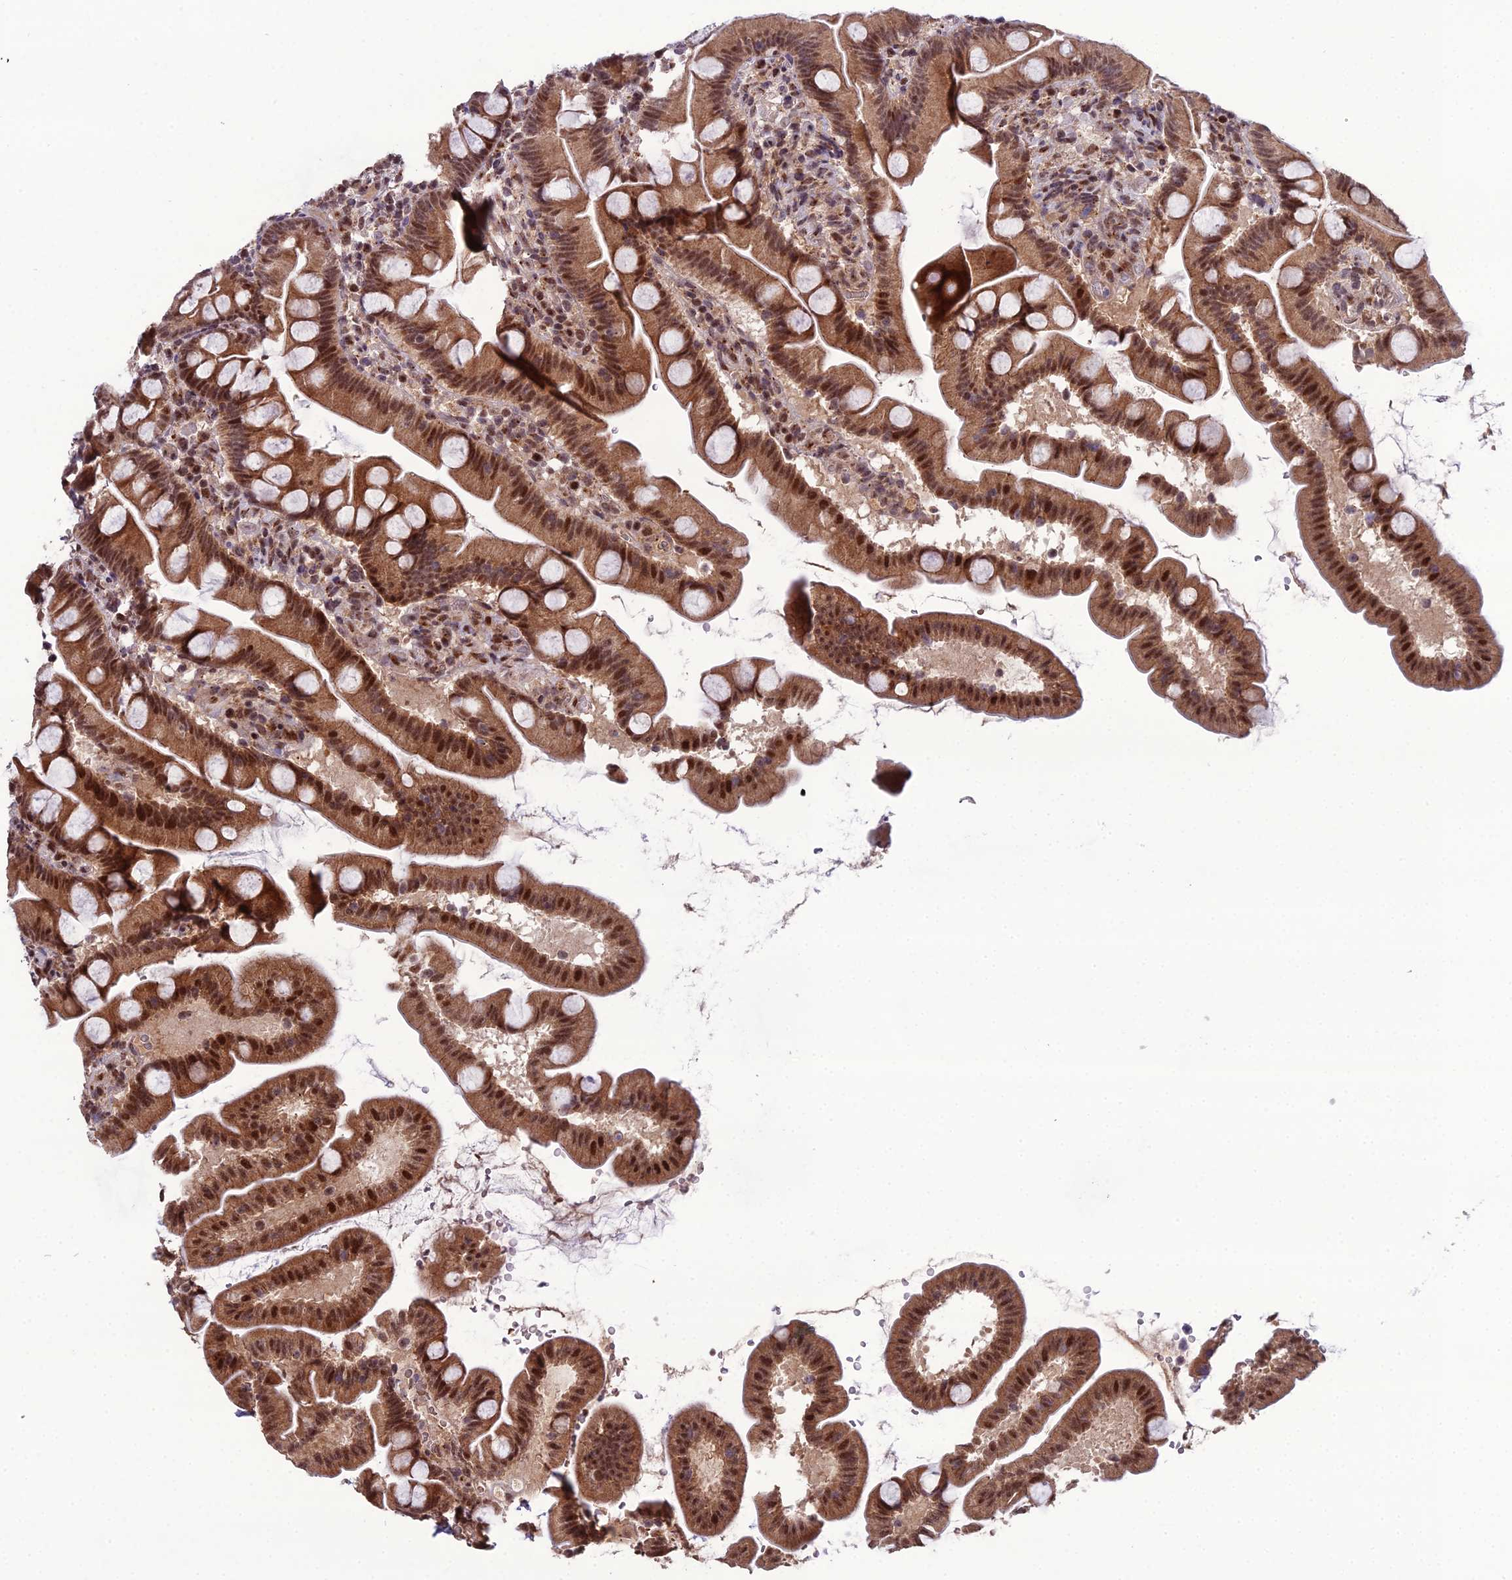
{"staining": {"intensity": "strong", "quantity": ">75%", "location": "cytoplasmic/membranous,nuclear"}, "tissue": "small intestine", "cell_type": "Glandular cells", "image_type": "normal", "snomed": [{"axis": "morphology", "description": "Normal tissue, NOS"}, {"axis": "topography", "description": "Small intestine"}], "caption": "Glandular cells exhibit strong cytoplasmic/membranous,nuclear positivity in approximately >75% of cells in normal small intestine. Using DAB (brown) and hematoxylin (blue) stains, captured at high magnification using brightfield microscopy.", "gene": "ARL2", "patient": {"sex": "female", "age": 68}}